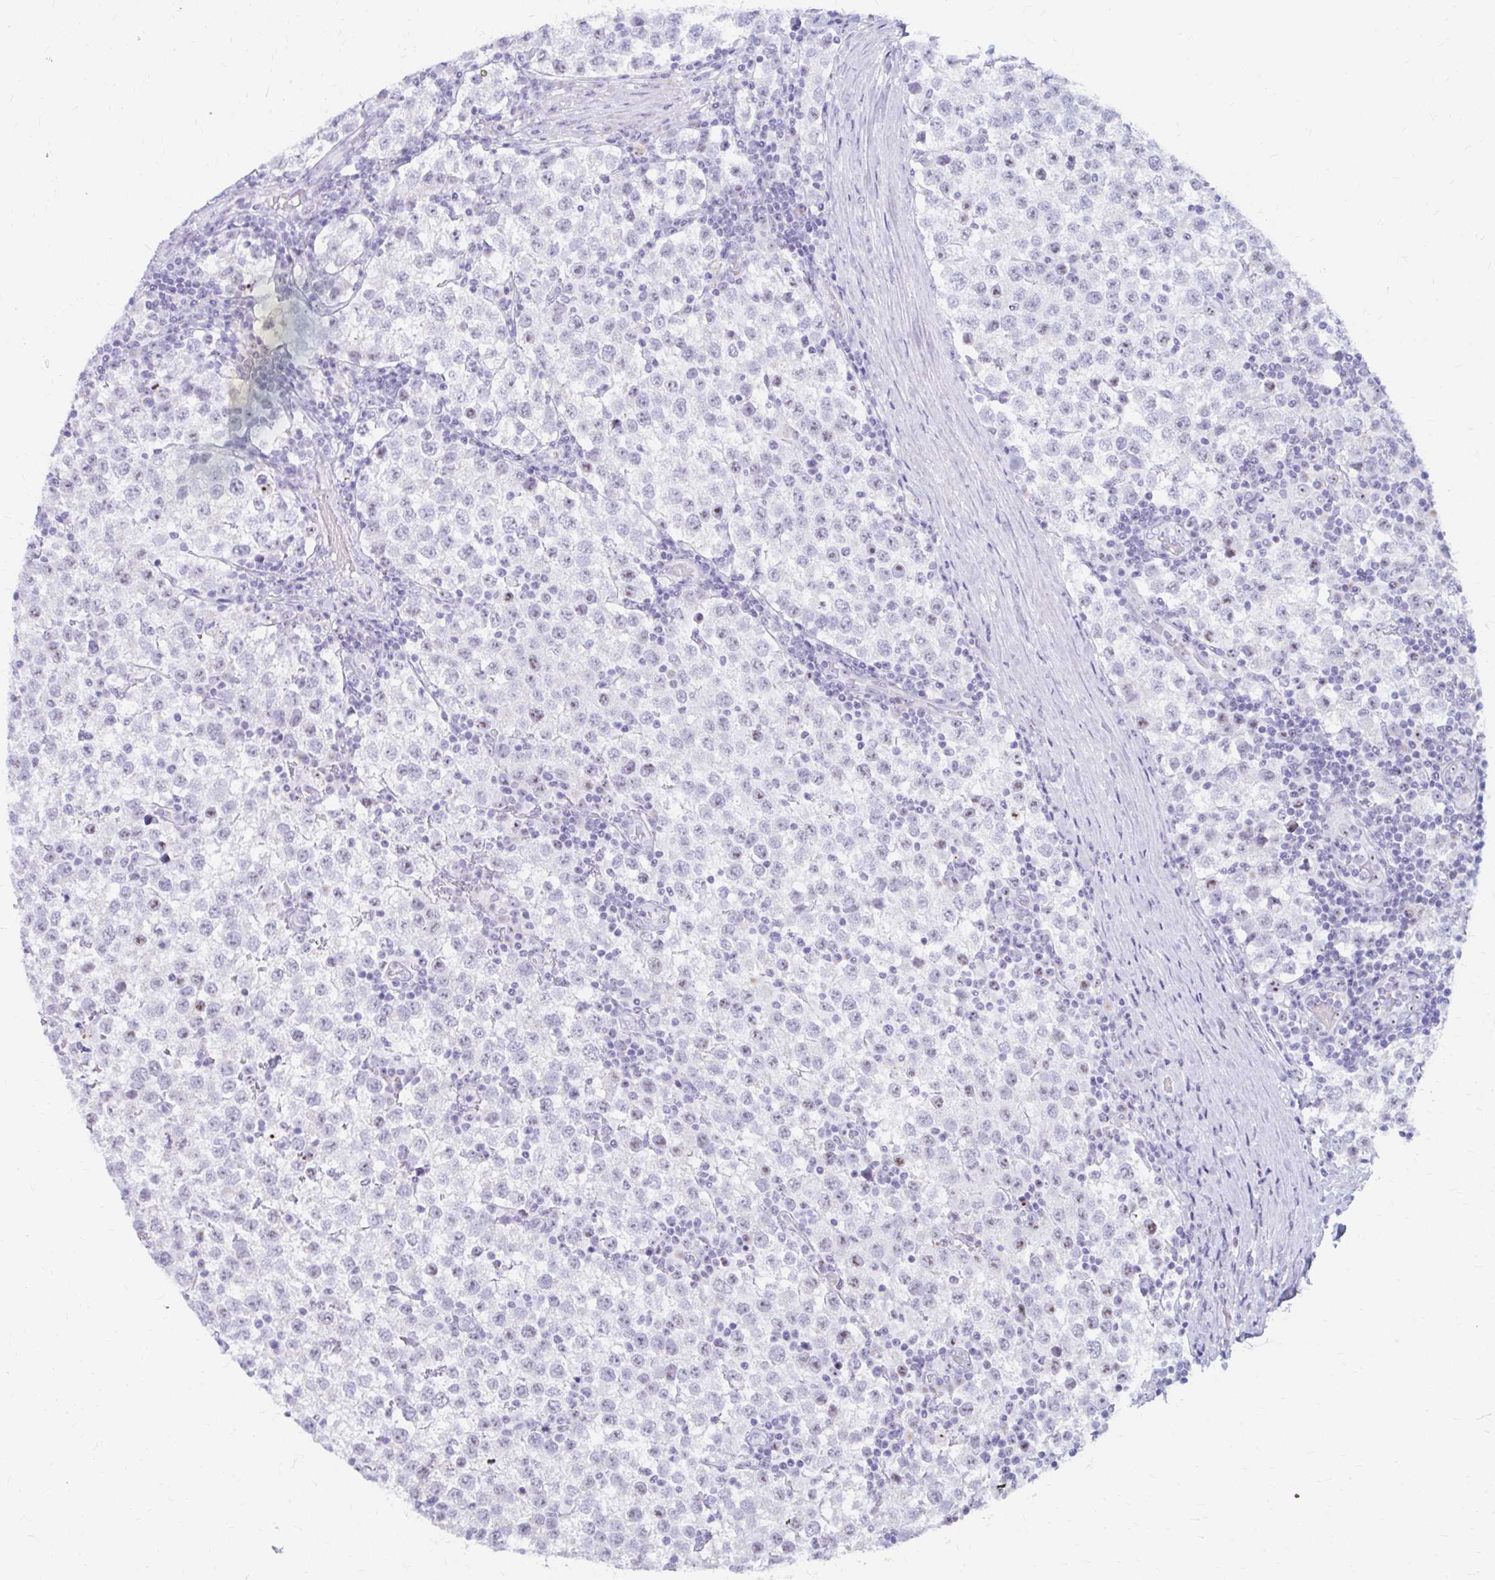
{"staining": {"intensity": "negative", "quantity": "none", "location": "none"}, "tissue": "testis cancer", "cell_type": "Tumor cells", "image_type": "cancer", "snomed": [{"axis": "morphology", "description": "Seminoma, NOS"}, {"axis": "topography", "description": "Testis"}], "caption": "Testis seminoma stained for a protein using immunohistochemistry shows no expression tumor cells.", "gene": "FTSJ3", "patient": {"sex": "male", "age": 34}}